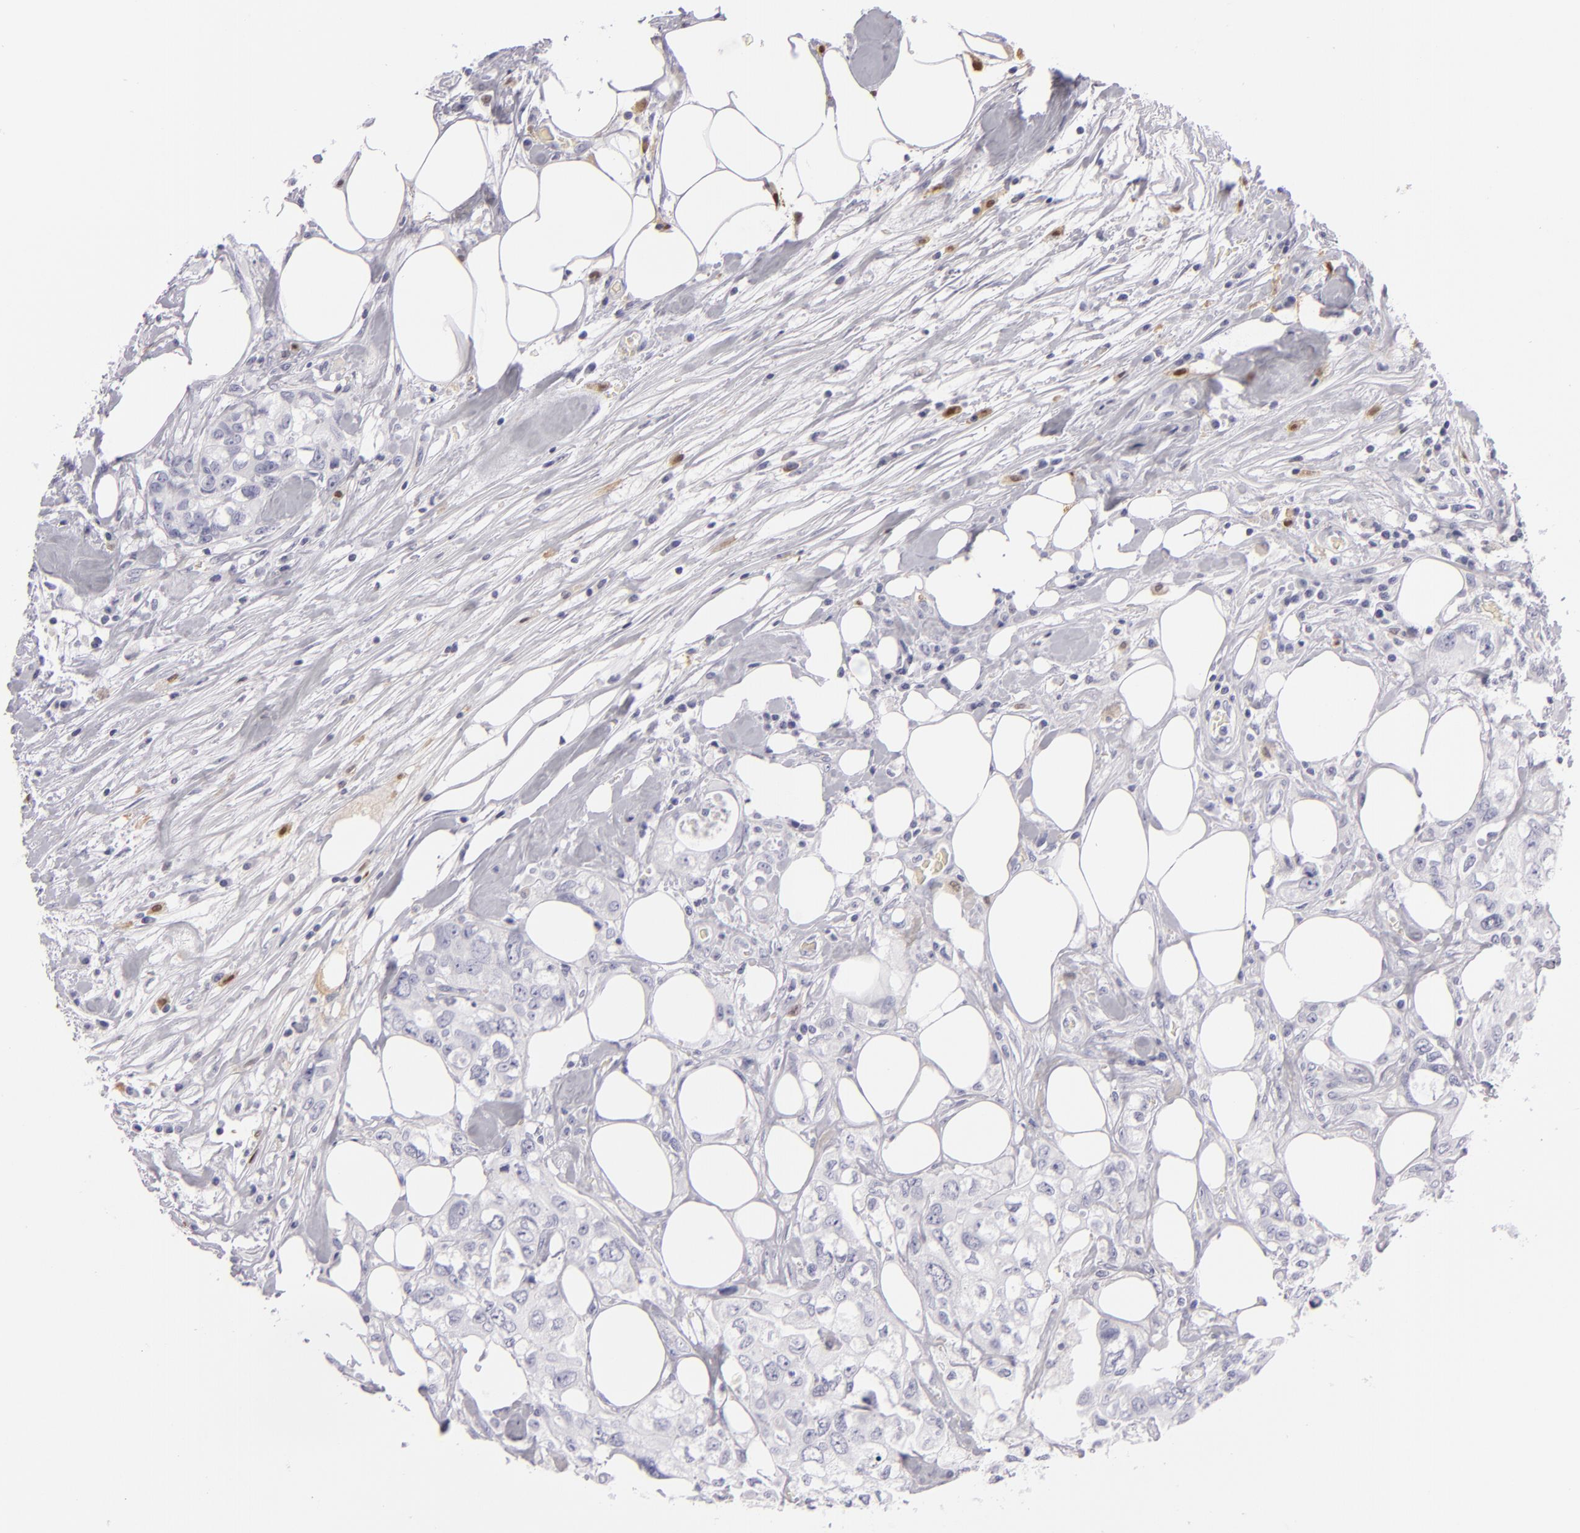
{"staining": {"intensity": "negative", "quantity": "none", "location": "none"}, "tissue": "colorectal cancer", "cell_type": "Tumor cells", "image_type": "cancer", "snomed": [{"axis": "morphology", "description": "Adenocarcinoma, NOS"}, {"axis": "topography", "description": "Rectum"}], "caption": "DAB immunohistochemical staining of colorectal cancer displays no significant positivity in tumor cells. (DAB (3,3'-diaminobenzidine) immunohistochemistry (IHC) with hematoxylin counter stain).", "gene": "F13A1", "patient": {"sex": "female", "age": 57}}